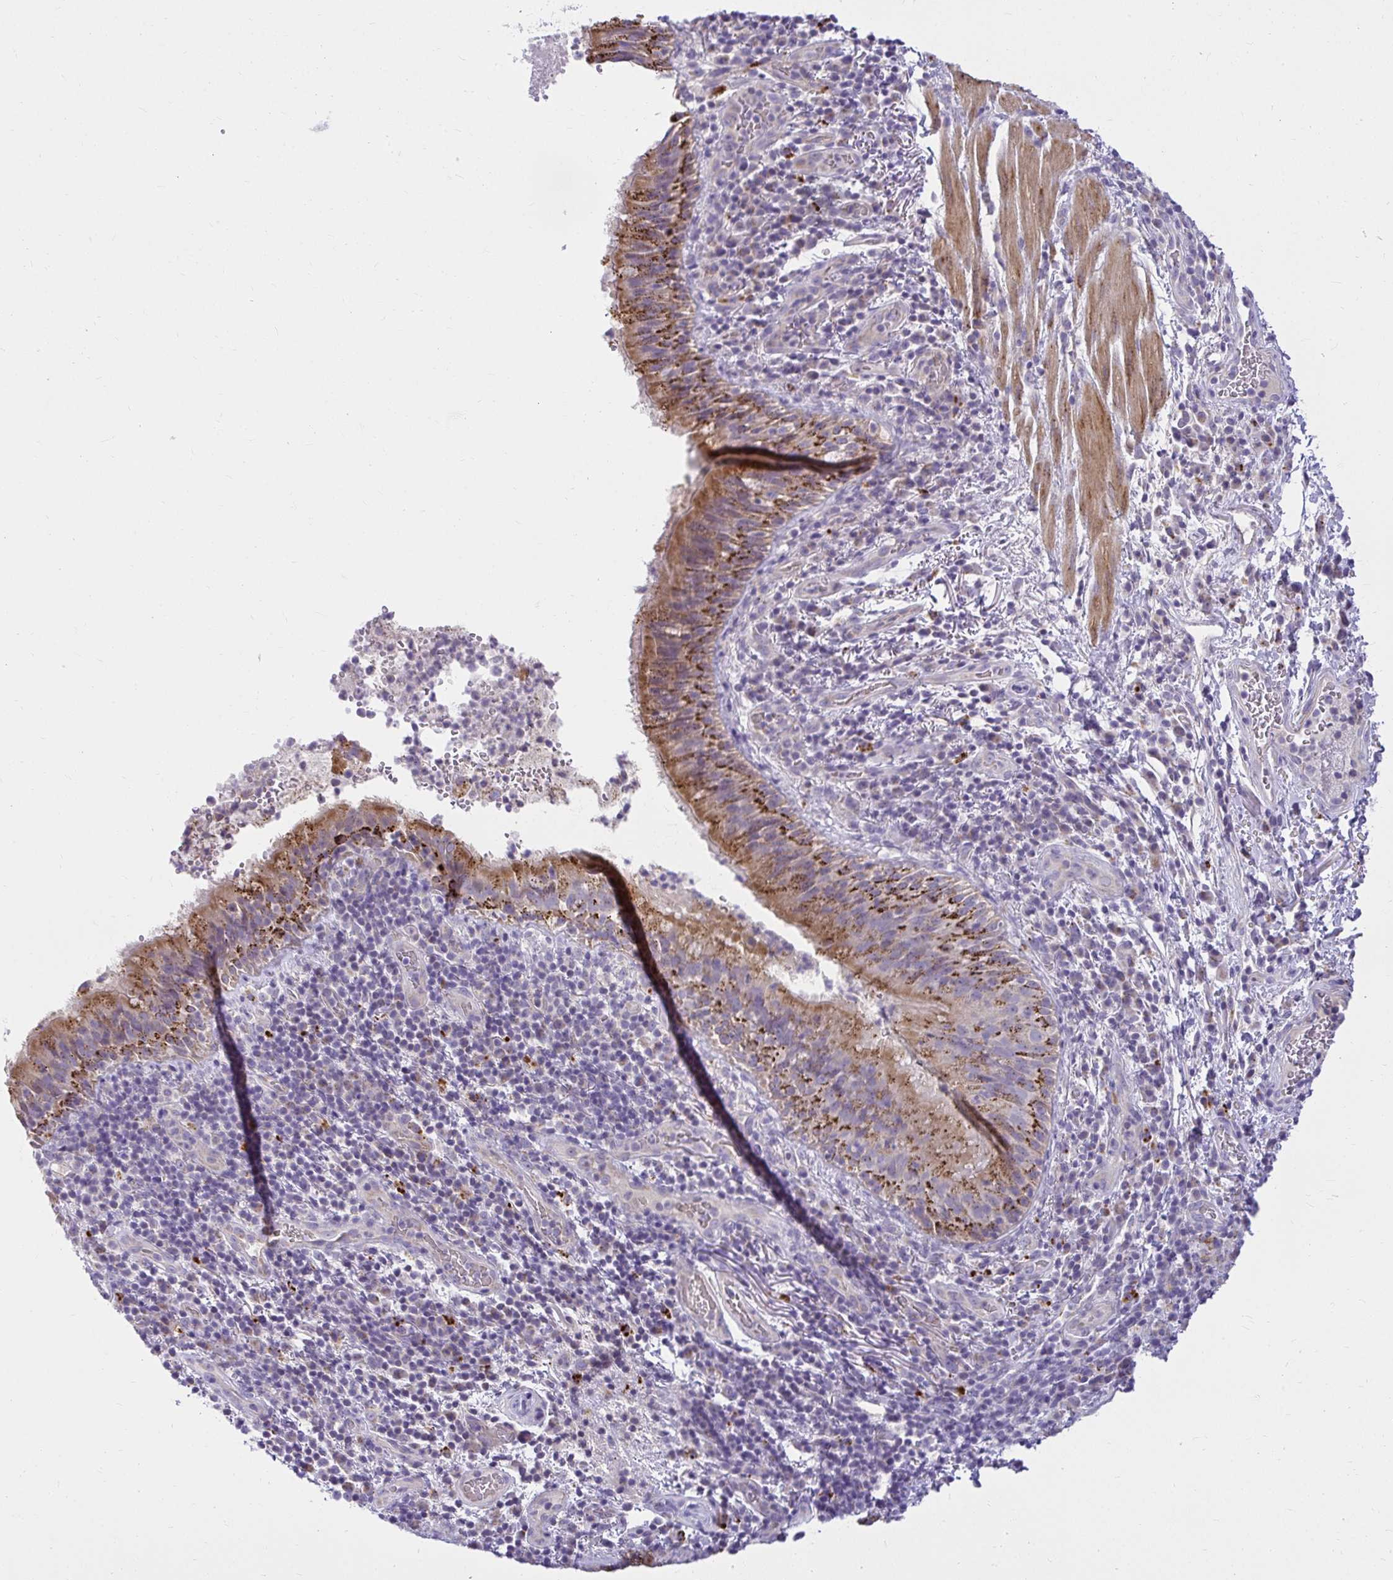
{"staining": {"intensity": "moderate", "quantity": ">75%", "location": "cytoplasmic/membranous"}, "tissue": "bronchus", "cell_type": "Respiratory epithelial cells", "image_type": "normal", "snomed": [{"axis": "morphology", "description": "Normal tissue, NOS"}, {"axis": "topography", "description": "Lymph node"}, {"axis": "topography", "description": "Bronchus"}], "caption": "Immunohistochemical staining of normal human bronchus reveals moderate cytoplasmic/membranous protein positivity in about >75% of respiratory epithelial cells.", "gene": "PKN3", "patient": {"sex": "male", "age": 56}}